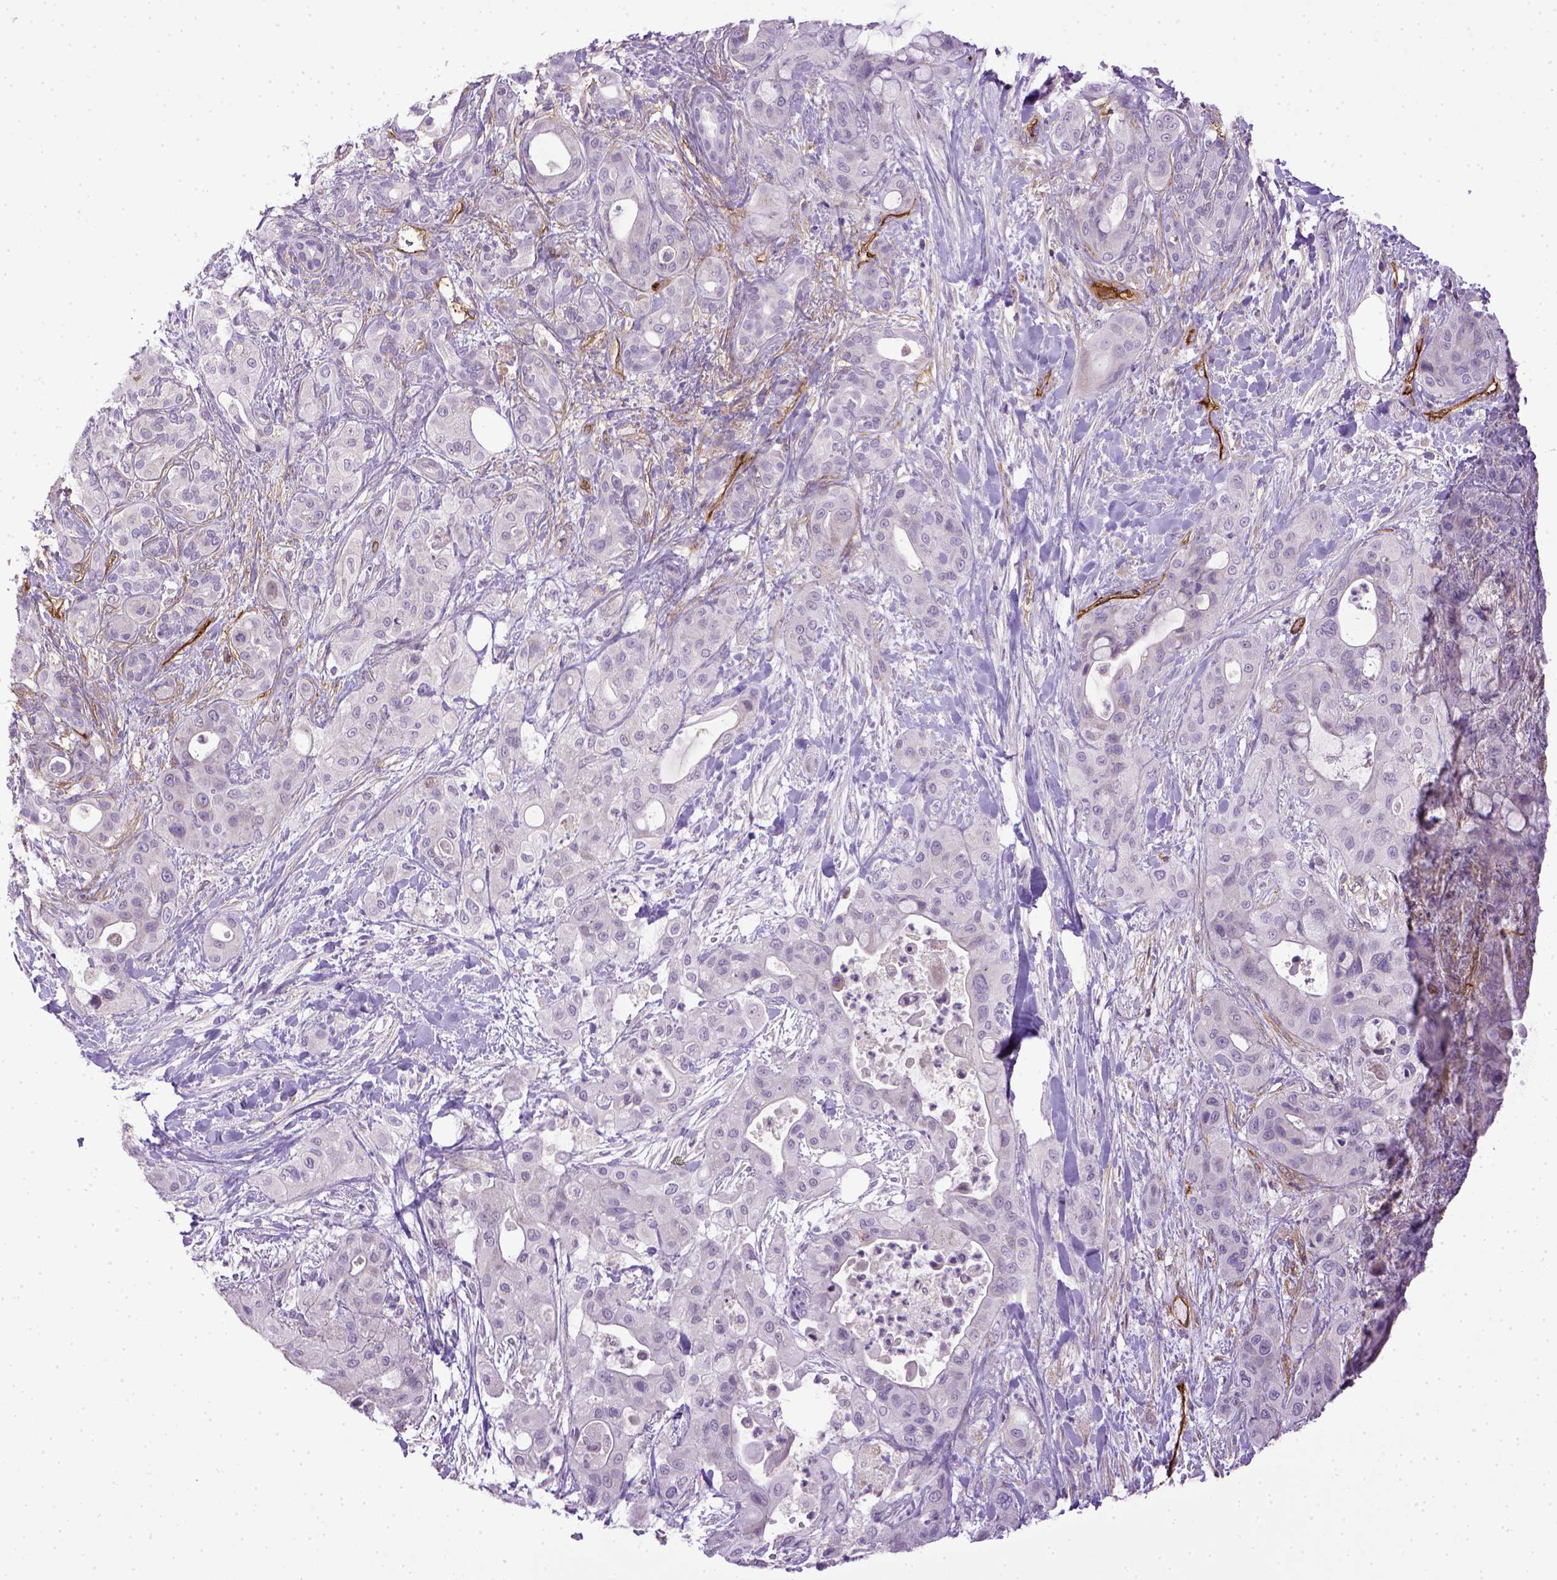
{"staining": {"intensity": "negative", "quantity": "none", "location": "none"}, "tissue": "pancreatic cancer", "cell_type": "Tumor cells", "image_type": "cancer", "snomed": [{"axis": "morphology", "description": "Adenocarcinoma, NOS"}, {"axis": "topography", "description": "Pancreas"}], "caption": "There is no significant positivity in tumor cells of pancreatic cancer.", "gene": "ENG", "patient": {"sex": "male", "age": 71}}